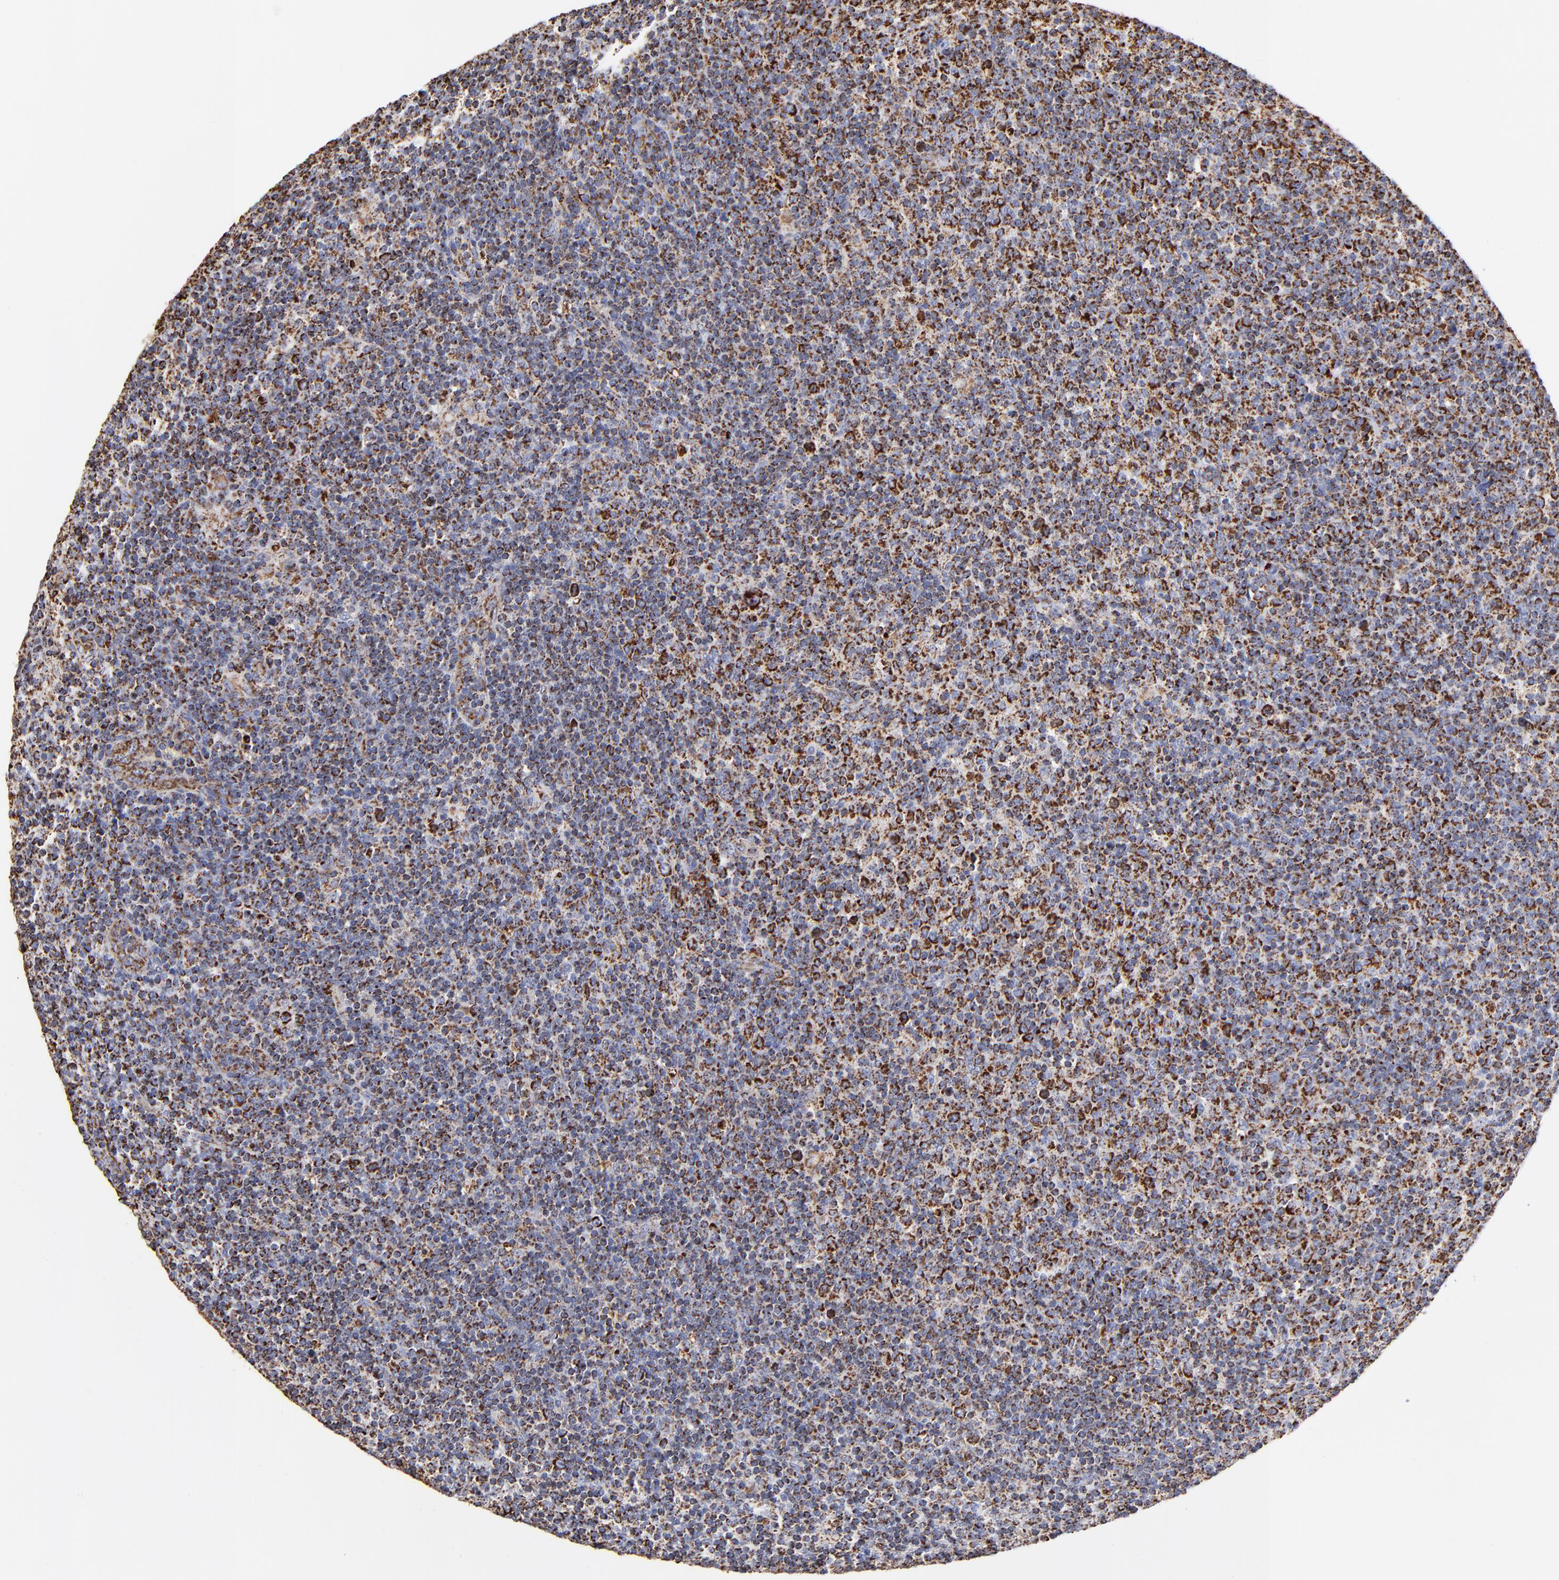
{"staining": {"intensity": "strong", "quantity": ">75%", "location": "cytoplasmic/membranous"}, "tissue": "lymphoma", "cell_type": "Tumor cells", "image_type": "cancer", "snomed": [{"axis": "morphology", "description": "Malignant lymphoma, non-Hodgkin's type, Low grade"}, {"axis": "topography", "description": "Lymph node"}], "caption": "Immunohistochemistry image of malignant lymphoma, non-Hodgkin's type (low-grade) stained for a protein (brown), which demonstrates high levels of strong cytoplasmic/membranous expression in approximately >75% of tumor cells.", "gene": "PHB1", "patient": {"sex": "male", "age": 70}}